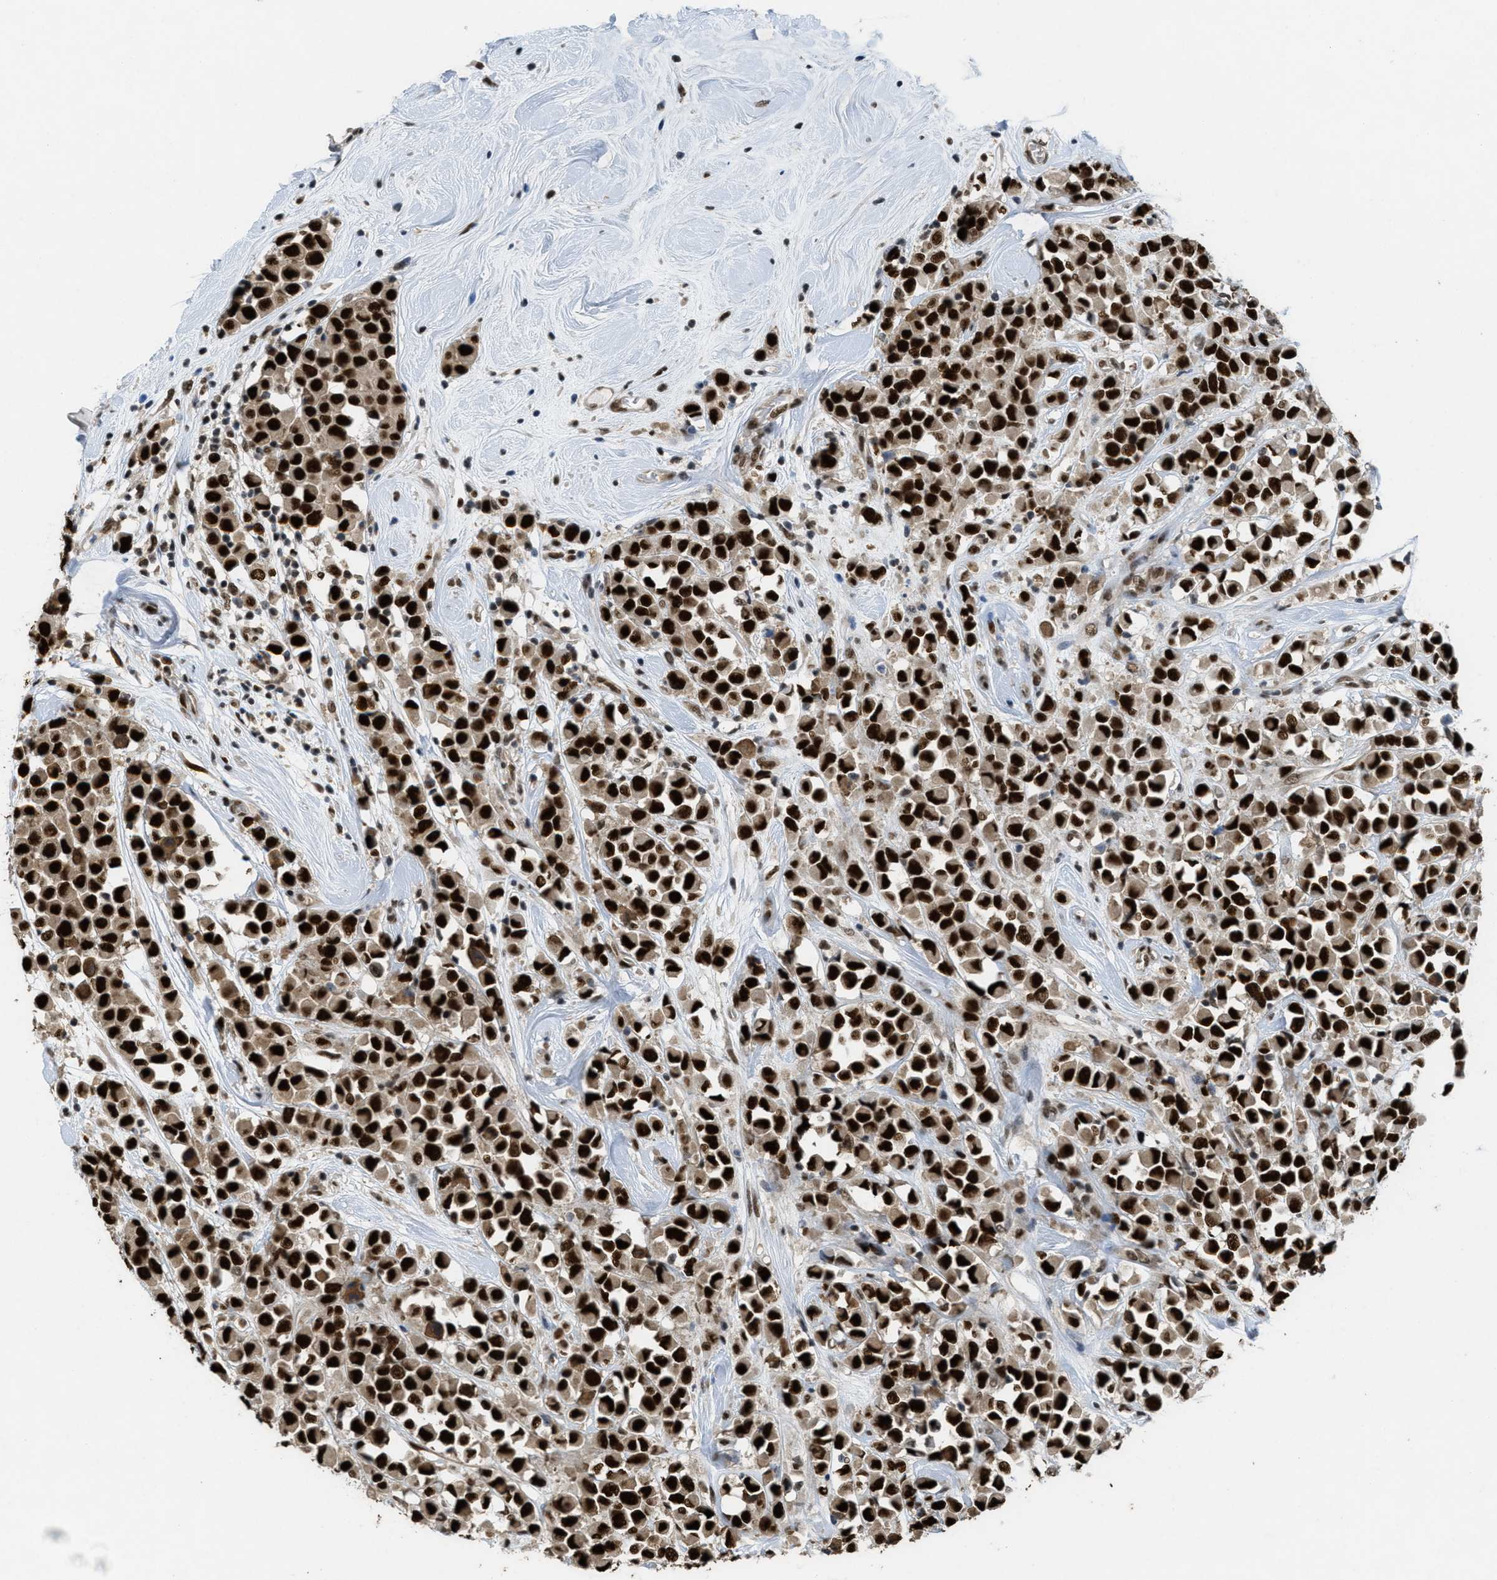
{"staining": {"intensity": "strong", "quantity": ">75%", "location": "nuclear"}, "tissue": "breast cancer", "cell_type": "Tumor cells", "image_type": "cancer", "snomed": [{"axis": "morphology", "description": "Duct carcinoma"}, {"axis": "topography", "description": "Breast"}], "caption": "Tumor cells display high levels of strong nuclear positivity in approximately >75% of cells in human breast cancer (infiltrating ductal carcinoma). (brown staining indicates protein expression, while blue staining denotes nuclei).", "gene": "CDT1", "patient": {"sex": "female", "age": 61}}